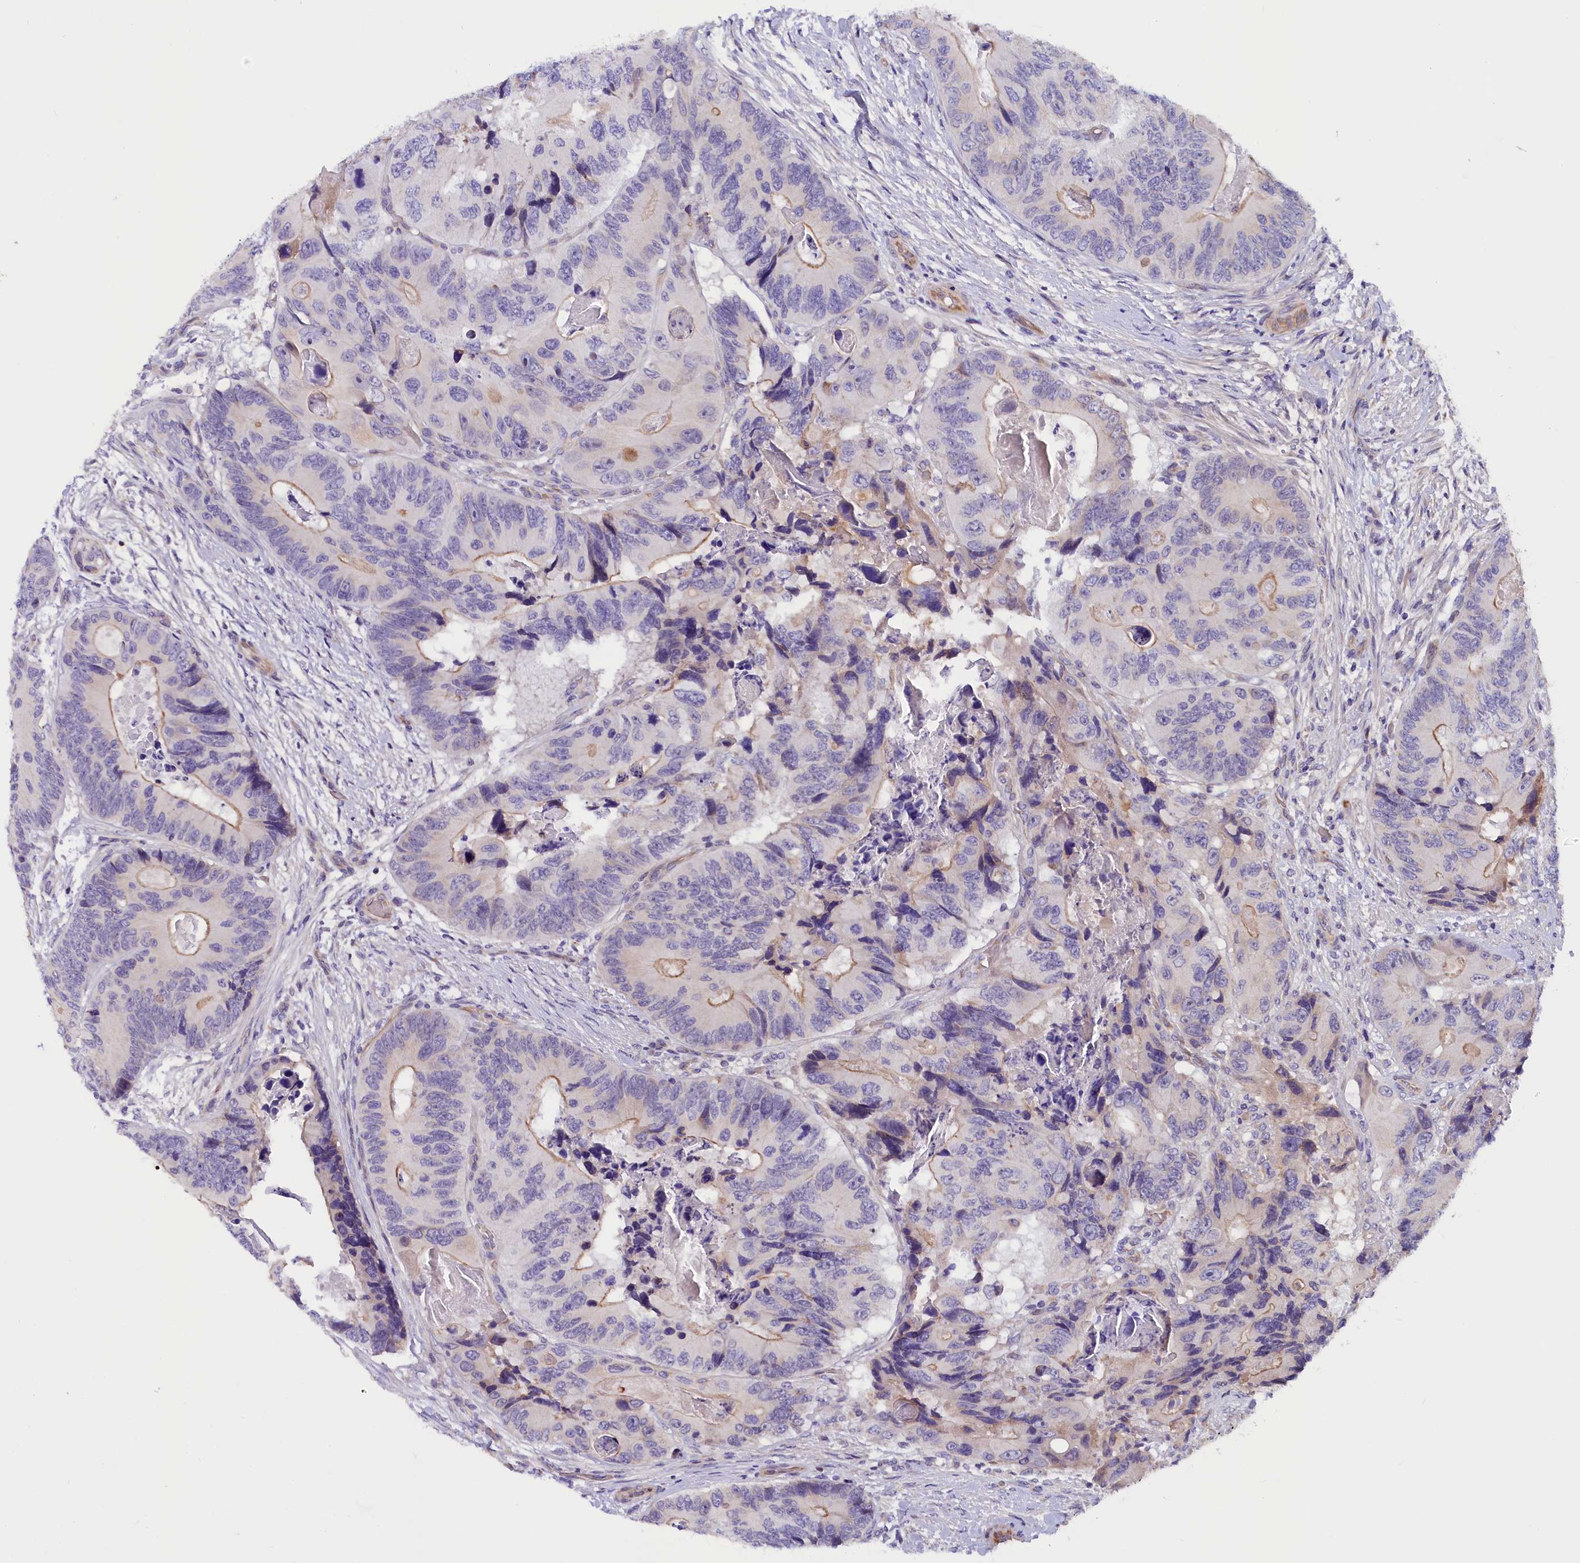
{"staining": {"intensity": "negative", "quantity": "none", "location": "none"}, "tissue": "colorectal cancer", "cell_type": "Tumor cells", "image_type": "cancer", "snomed": [{"axis": "morphology", "description": "Adenocarcinoma, NOS"}, {"axis": "topography", "description": "Colon"}], "caption": "The micrograph displays no staining of tumor cells in colorectal cancer. (IHC, brightfield microscopy, high magnification).", "gene": "CCDC32", "patient": {"sex": "male", "age": 84}}